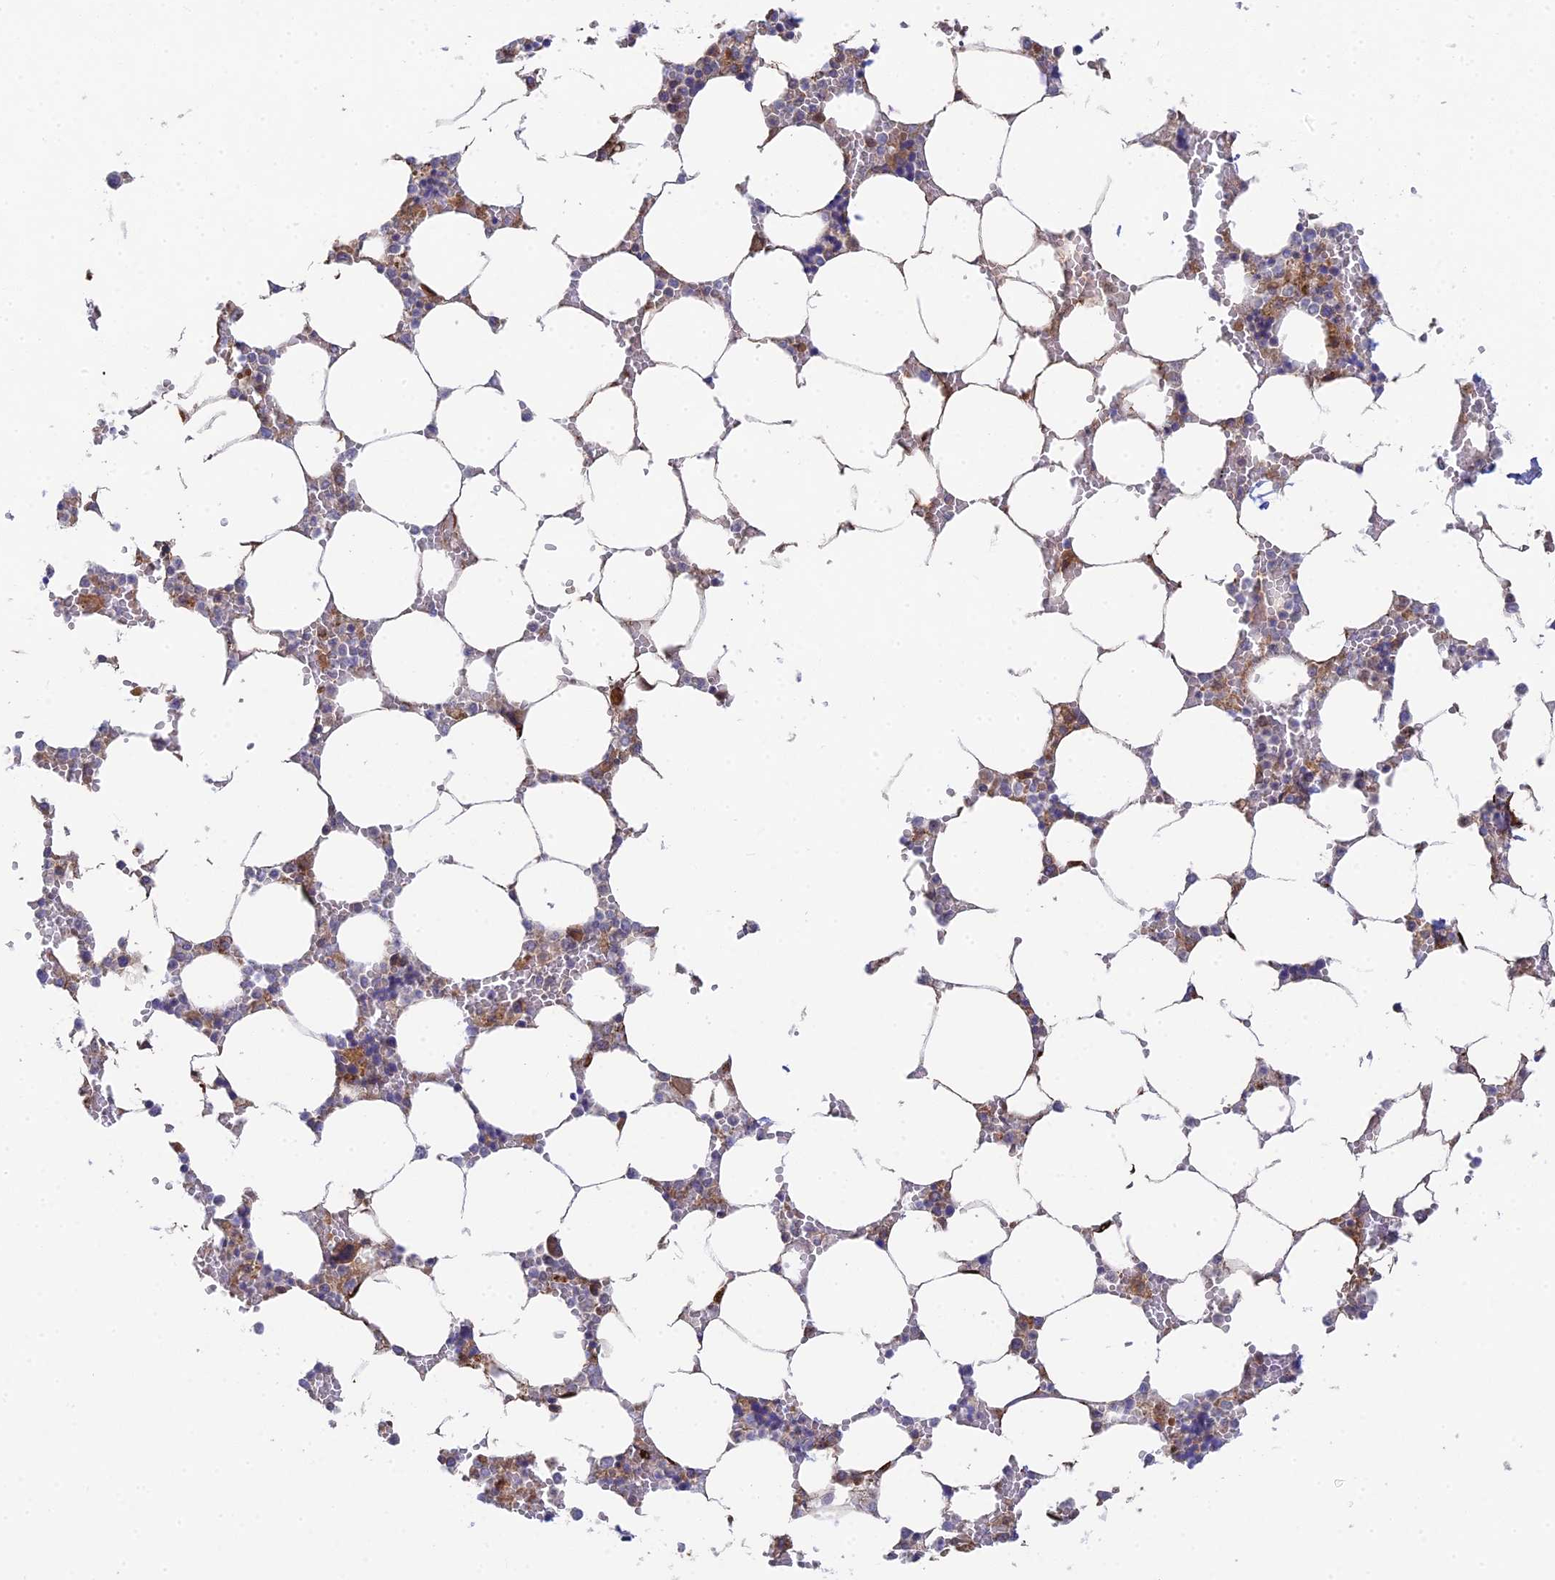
{"staining": {"intensity": "moderate", "quantity": "25%-75%", "location": "cytoplasmic/membranous"}, "tissue": "bone marrow", "cell_type": "Hematopoietic cells", "image_type": "normal", "snomed": [{"axis": "morphology", "description": "Normal tissue, NOS"}, {"axis": "topography", "description": "Bone marrow"}], "caption": "Moderate cytoplasmic/membranous expression for a protein is identified in about 25%-75% of hematopoietic cells of benign bone marrow using IHC.", "gene": "INCA1", "patient": {"sex": "male", "age": 64}}